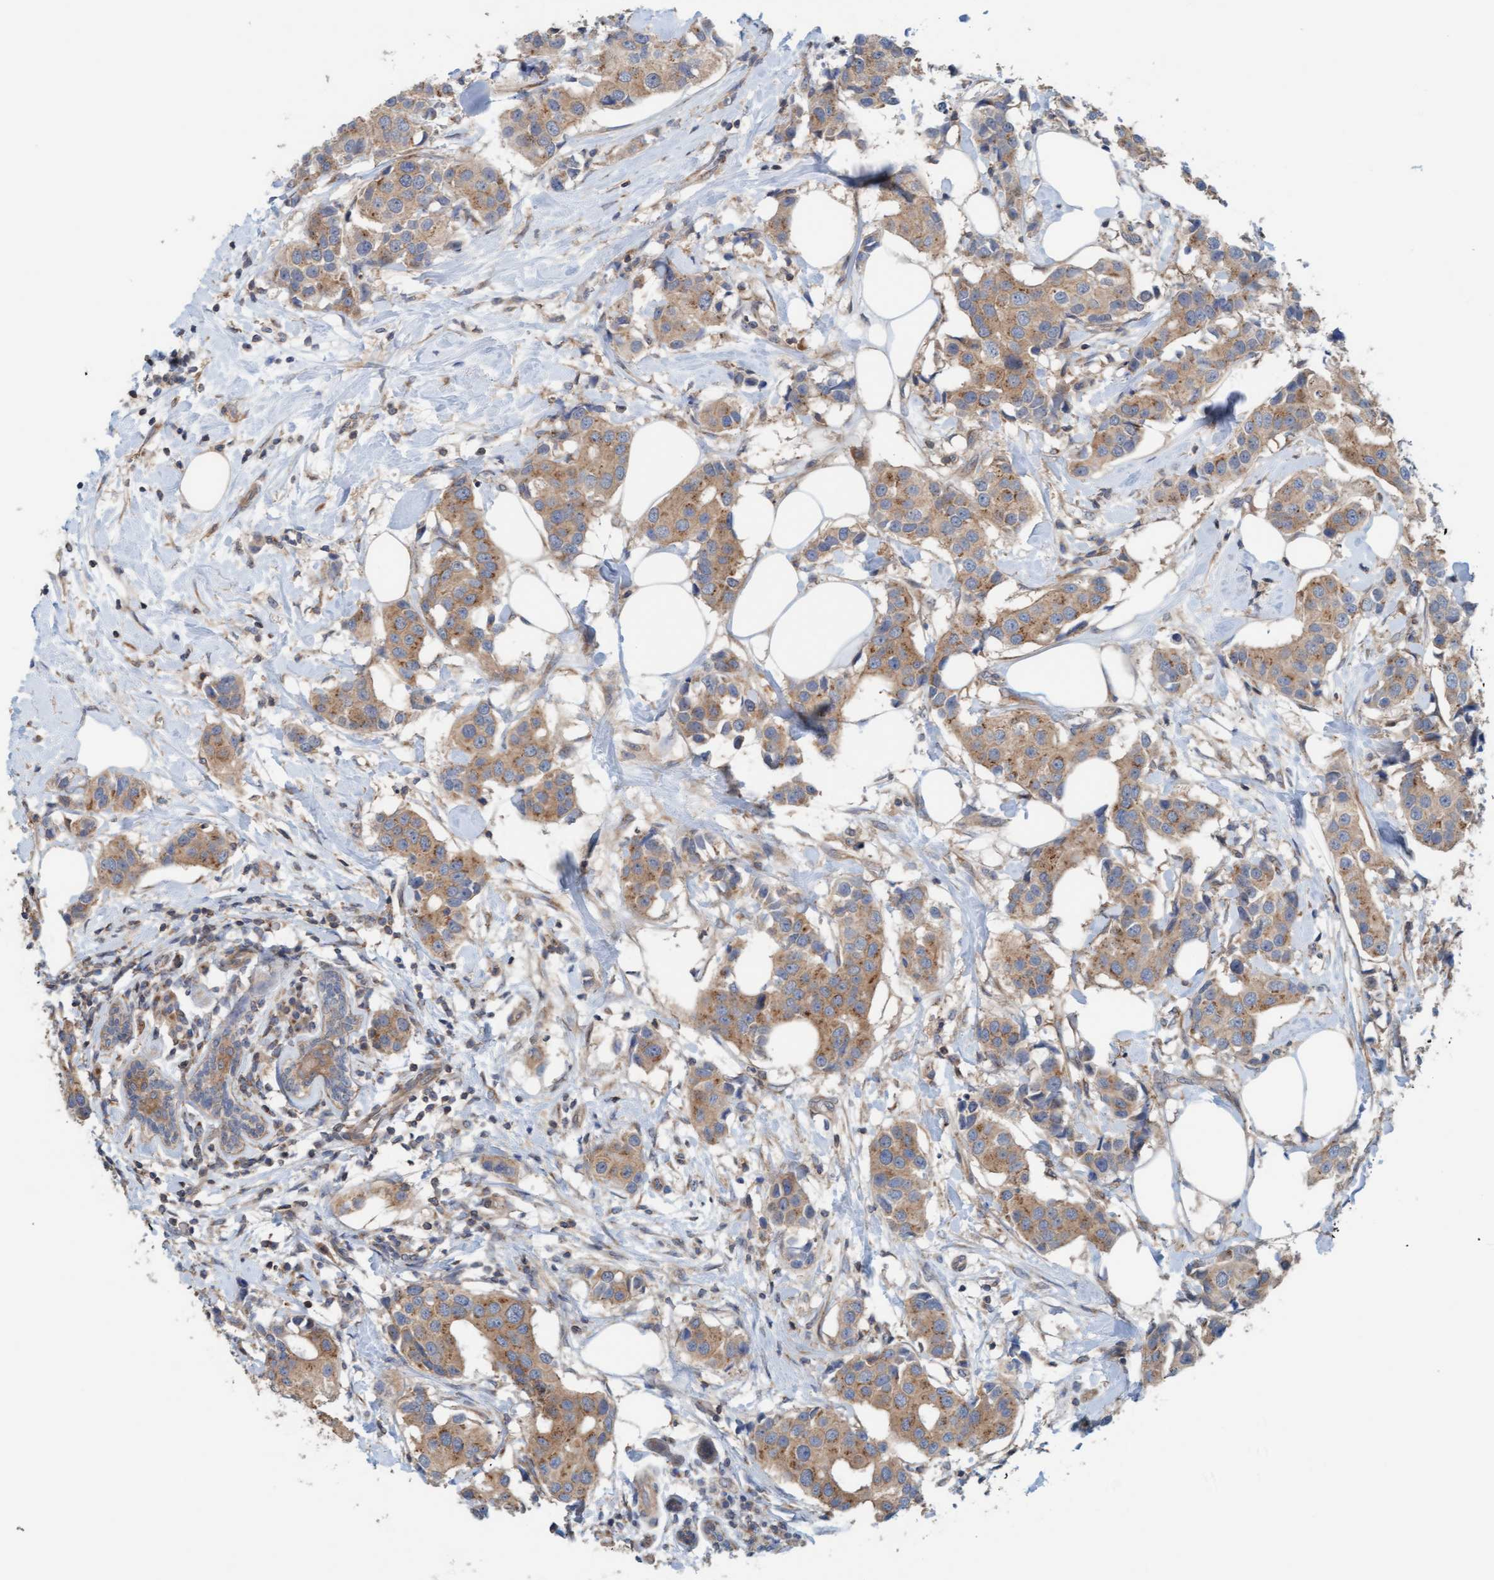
{"staining": {"intensity": "moderate", "quantity": ">75%", "location": "cytoplasmic/membranous"}, "tissue": "breast cancer", "cell_type": "Tumor cells", "image_type": "cancer", "snomed": [{"axis": "morphology", "description": "Normal tissue, NOS"}, {"axis": "morphology", "description": "Duct carcinoma"}, {"axis": "topography", "description": "Breast"}], "caption": "Immunohistochemistry staining of breast invasive ductal carcinoma, which demonstrates medium levels of moderate cytoplasmic/membranous staining in about >75% of tumor cells indicating moderate cytoplasmic/membranous protein positivity. The staining was performed using DAB (3,3'-diaminobenzidine) (brown) for protein detection and nuclei were counterstained in hematoxylin (blue).", "gene": "UBAP1", "patient": {"sex": "female", "age": 39}}